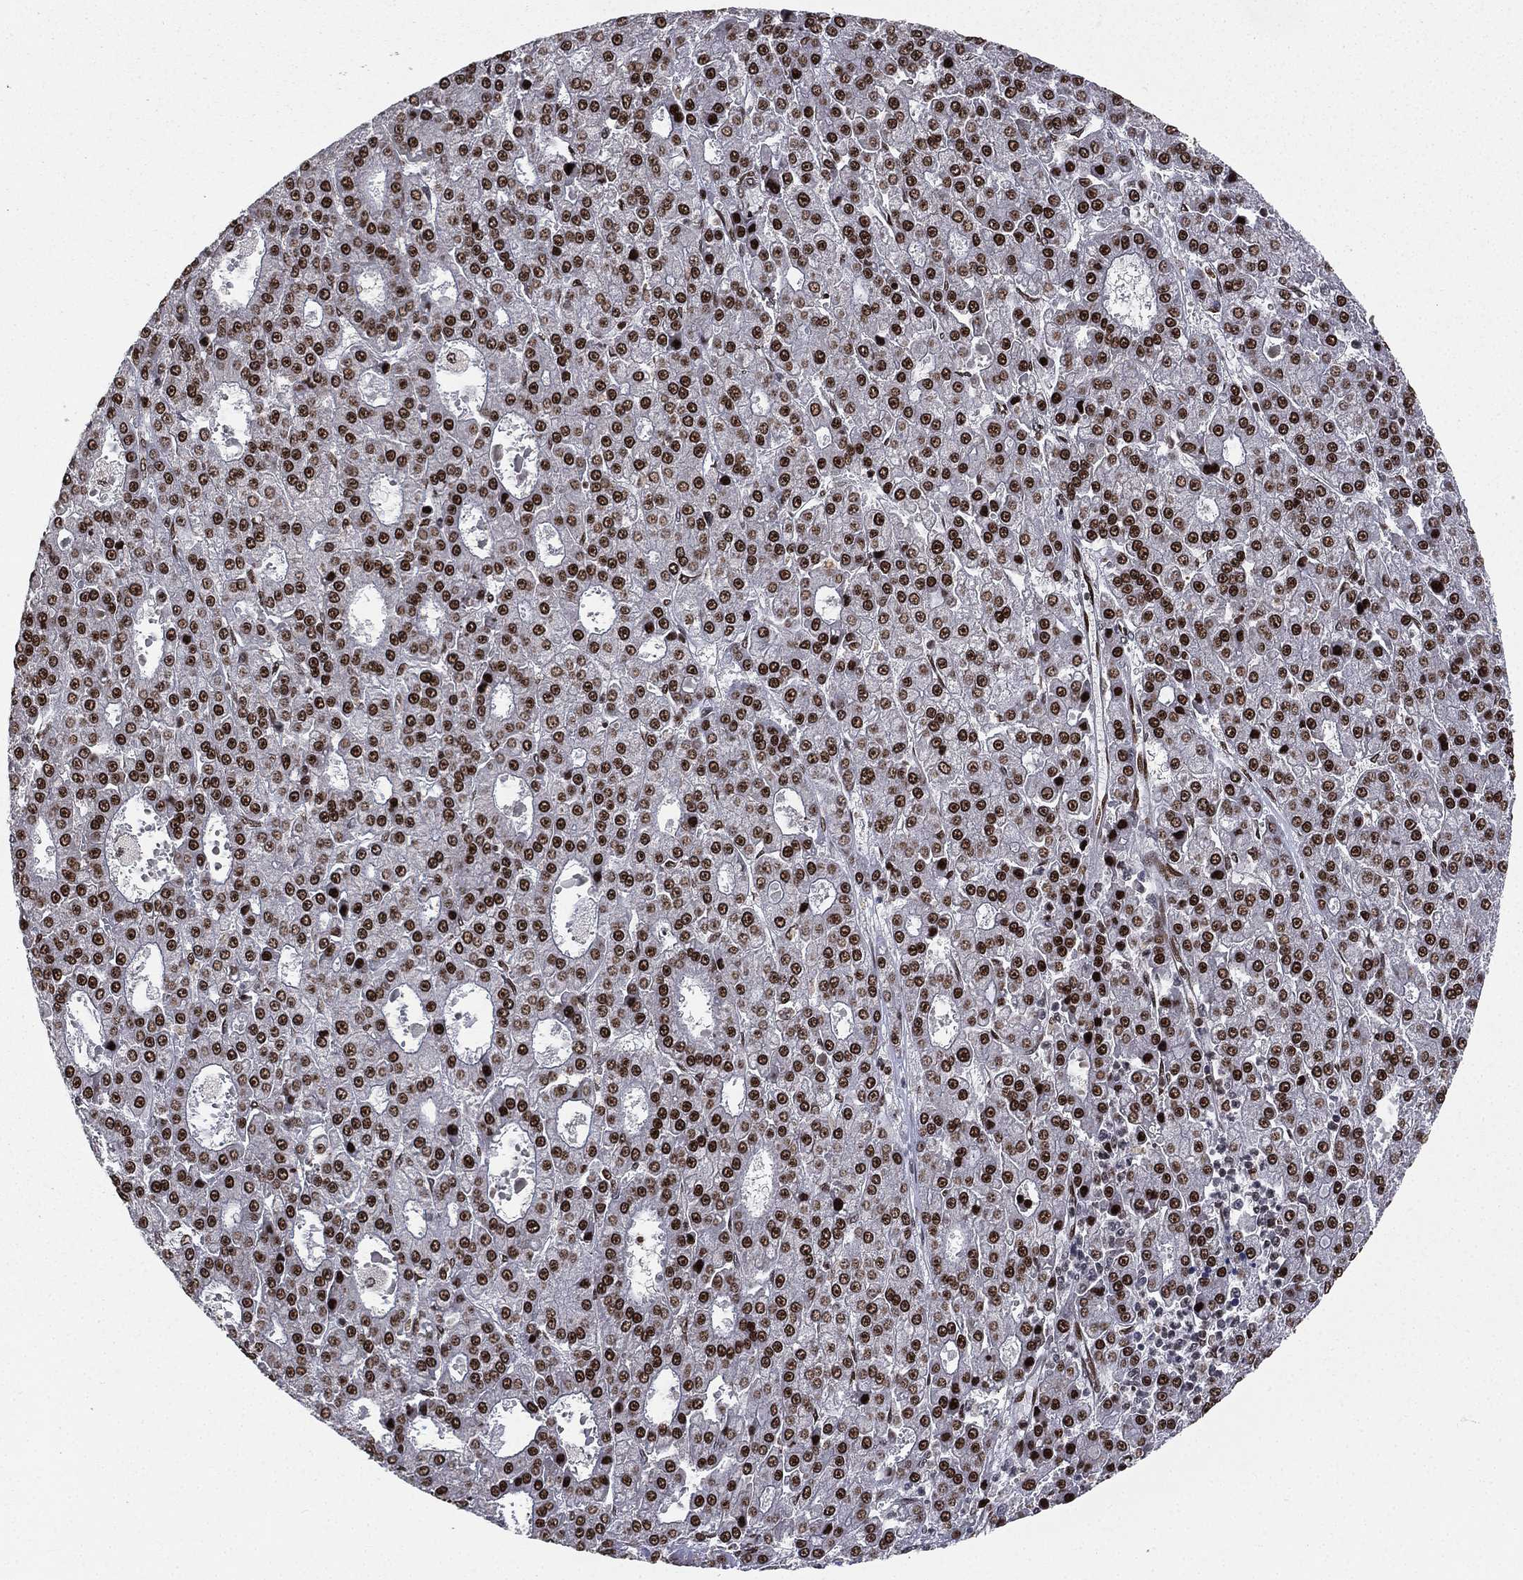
{"staining": {"intensity": "strong", "quantity": ">75%", "location": "nuclear"}, "tissue": "liver cancer", "cell_type": "Tumor cells", "image_type": "cancer", "snomed": [{"axis": "morphology", "description": "Carcinoma, Hepatocellular, NOS"}, {"axis": "topography", "description": "Liver"}], "caption": "Immunohistochemical staining of liver hepatocellular carcinoma exhibits high levels of strong nuclear protein positivity in approximately >75% of tumor cells. Using DAB (brown) and hematoxylin (blue) stains, captured at high magnification using brightfield microscopy.", "gene": "POLB", "patient": {"sex": "male", "age": 70}}